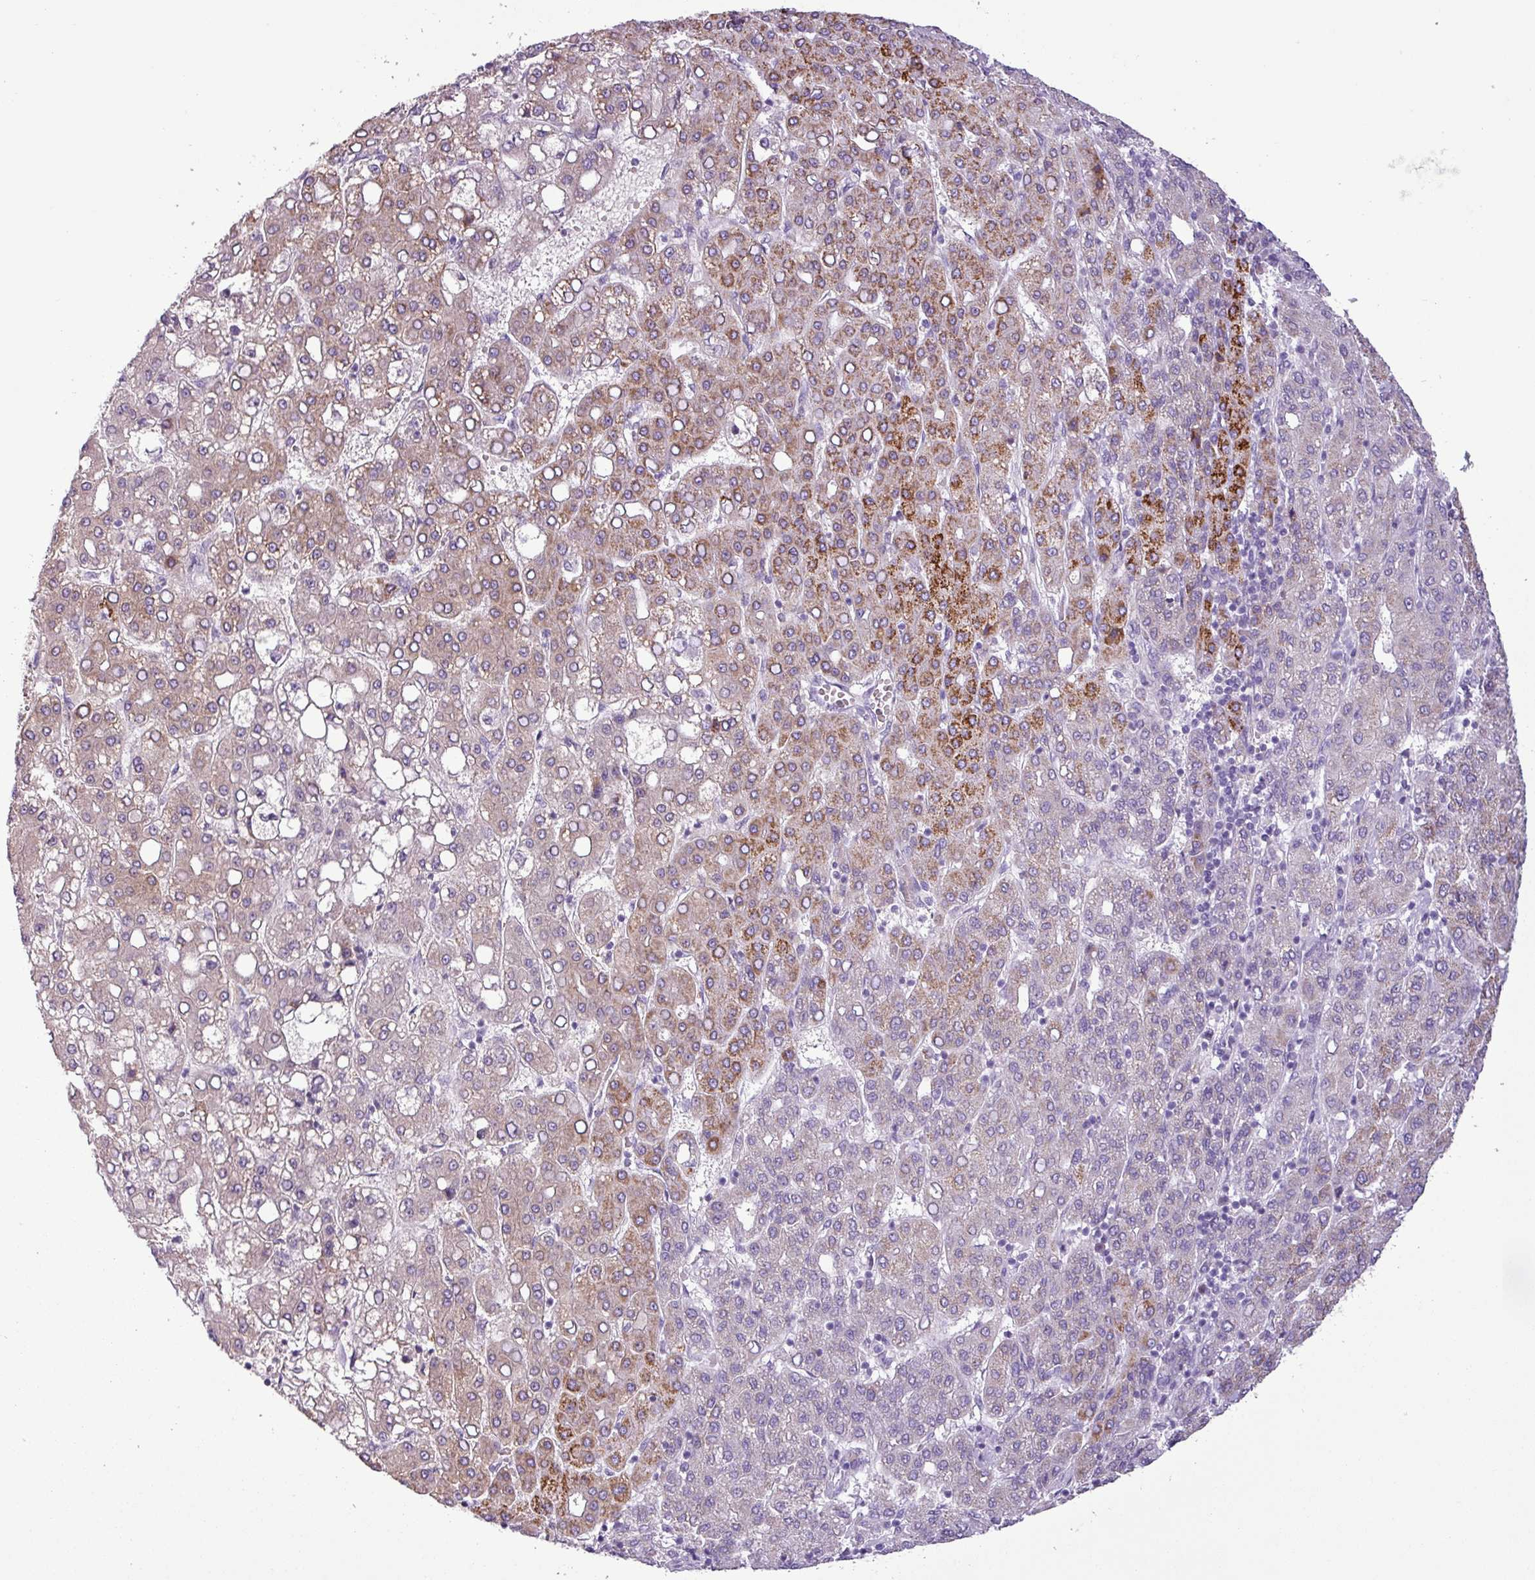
{"staining": {"intensity": "moderate", "quantity": "25%-75%", "location": "cytoplasmic/membranous"}, "tissue": "liver cancer", "cell_type": "Tumor cells", "image_type": "cancer", "snomed": [{"axis": "morphology", "description": "Carcinoma, Hepatocellular, NOS"}, {"axis": "topography", "description": "Liver"}], "caption": "Immunohistochemistry of hepatocellular carcinoma (liver) exhibits medium levels of moderate cytoplasmic/membranous expression in approximately 25%-75% of tumor cells. The staining was performed using DAB, with brown indicating positive protein expression. Nuclei are stained blue with hematoxylin.", "gene": "ZNF667", "patient": {"sex": "male", "age": 65}}